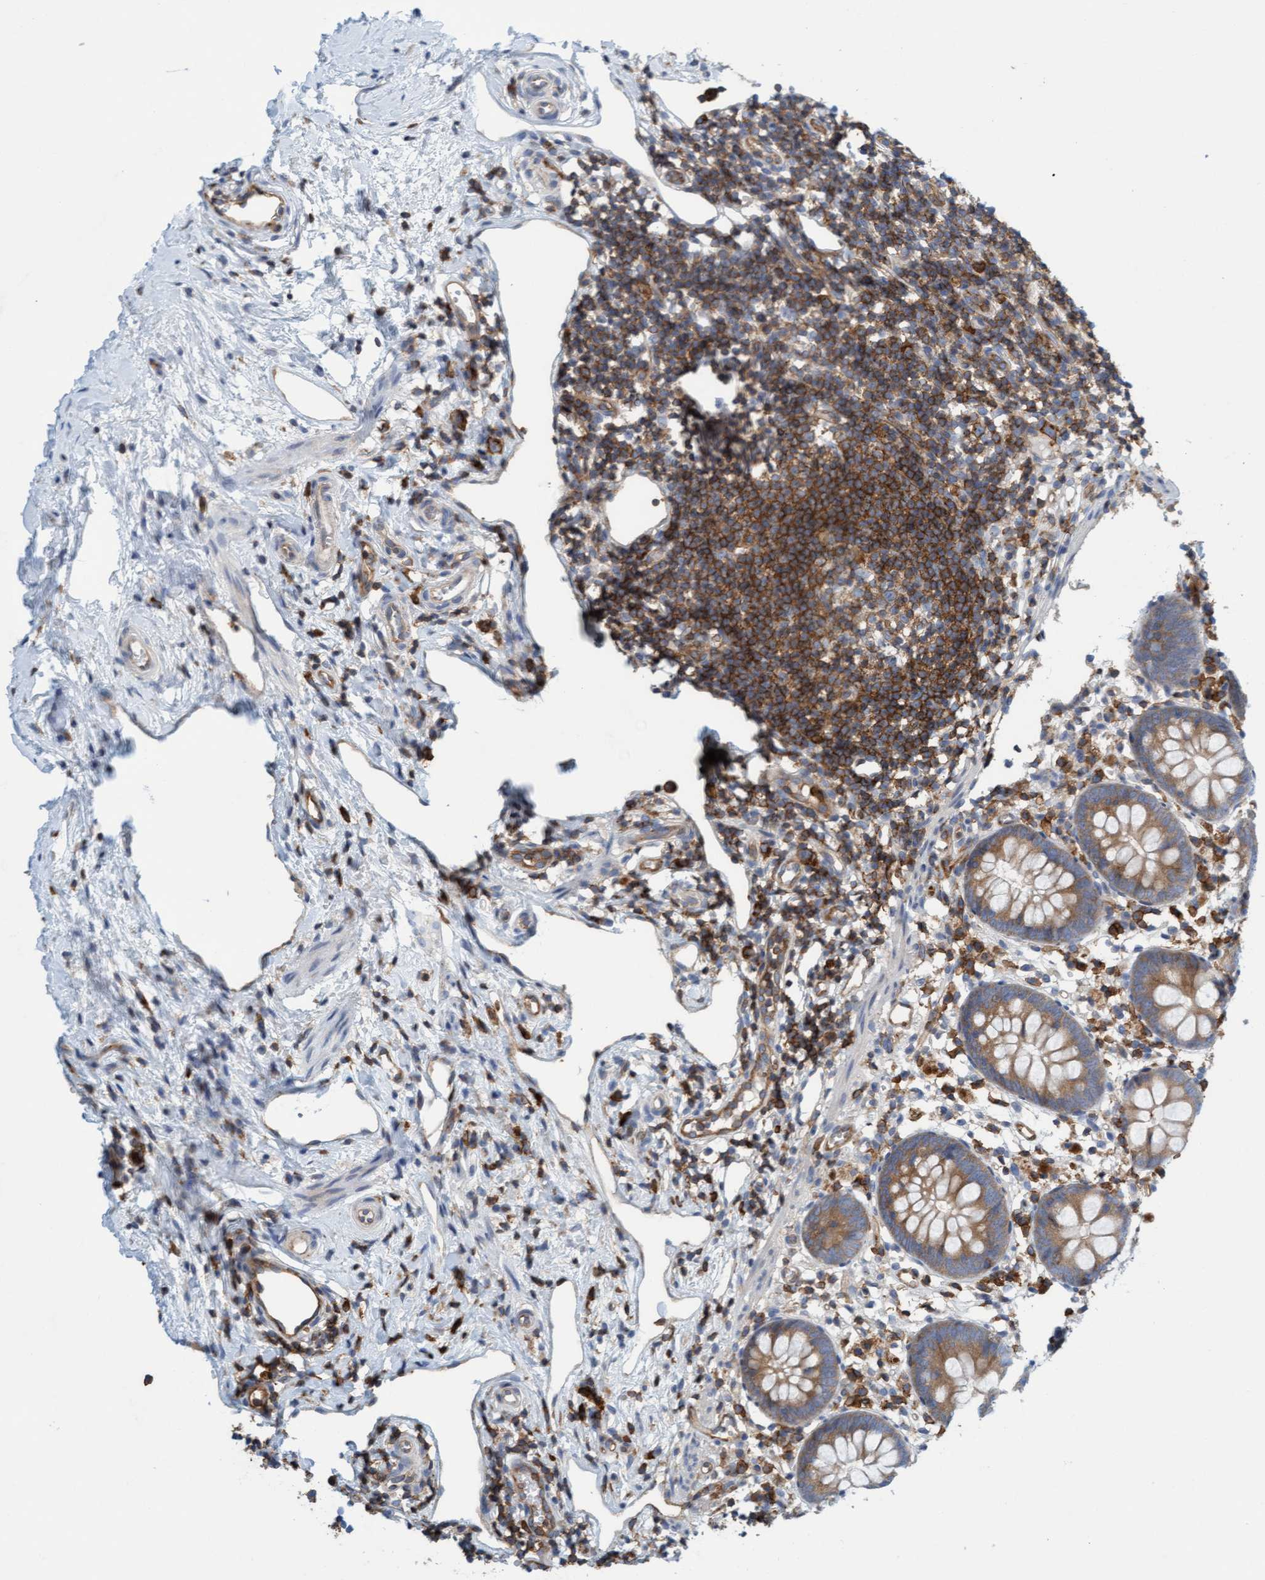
{"staining": {"intensity": "weak", "quantity": ">75%", "location": "cytoplasmic/membranous"}, "tissue": "appendix", "cell_type": "Glandular cells", "image_type": "normal", "snomed": [{"axis": "morphology", "description": "Normal tissue, NOS"}, {"axis": "topography", "description": "Appendix"}], "caption": "Glandular cells display weak cytoplasmic/membranous expression in approximately >75% of cells in unremarkable appendix.", "gene": "PRKD2", "patient": {"sex": "female", "age": 20}}